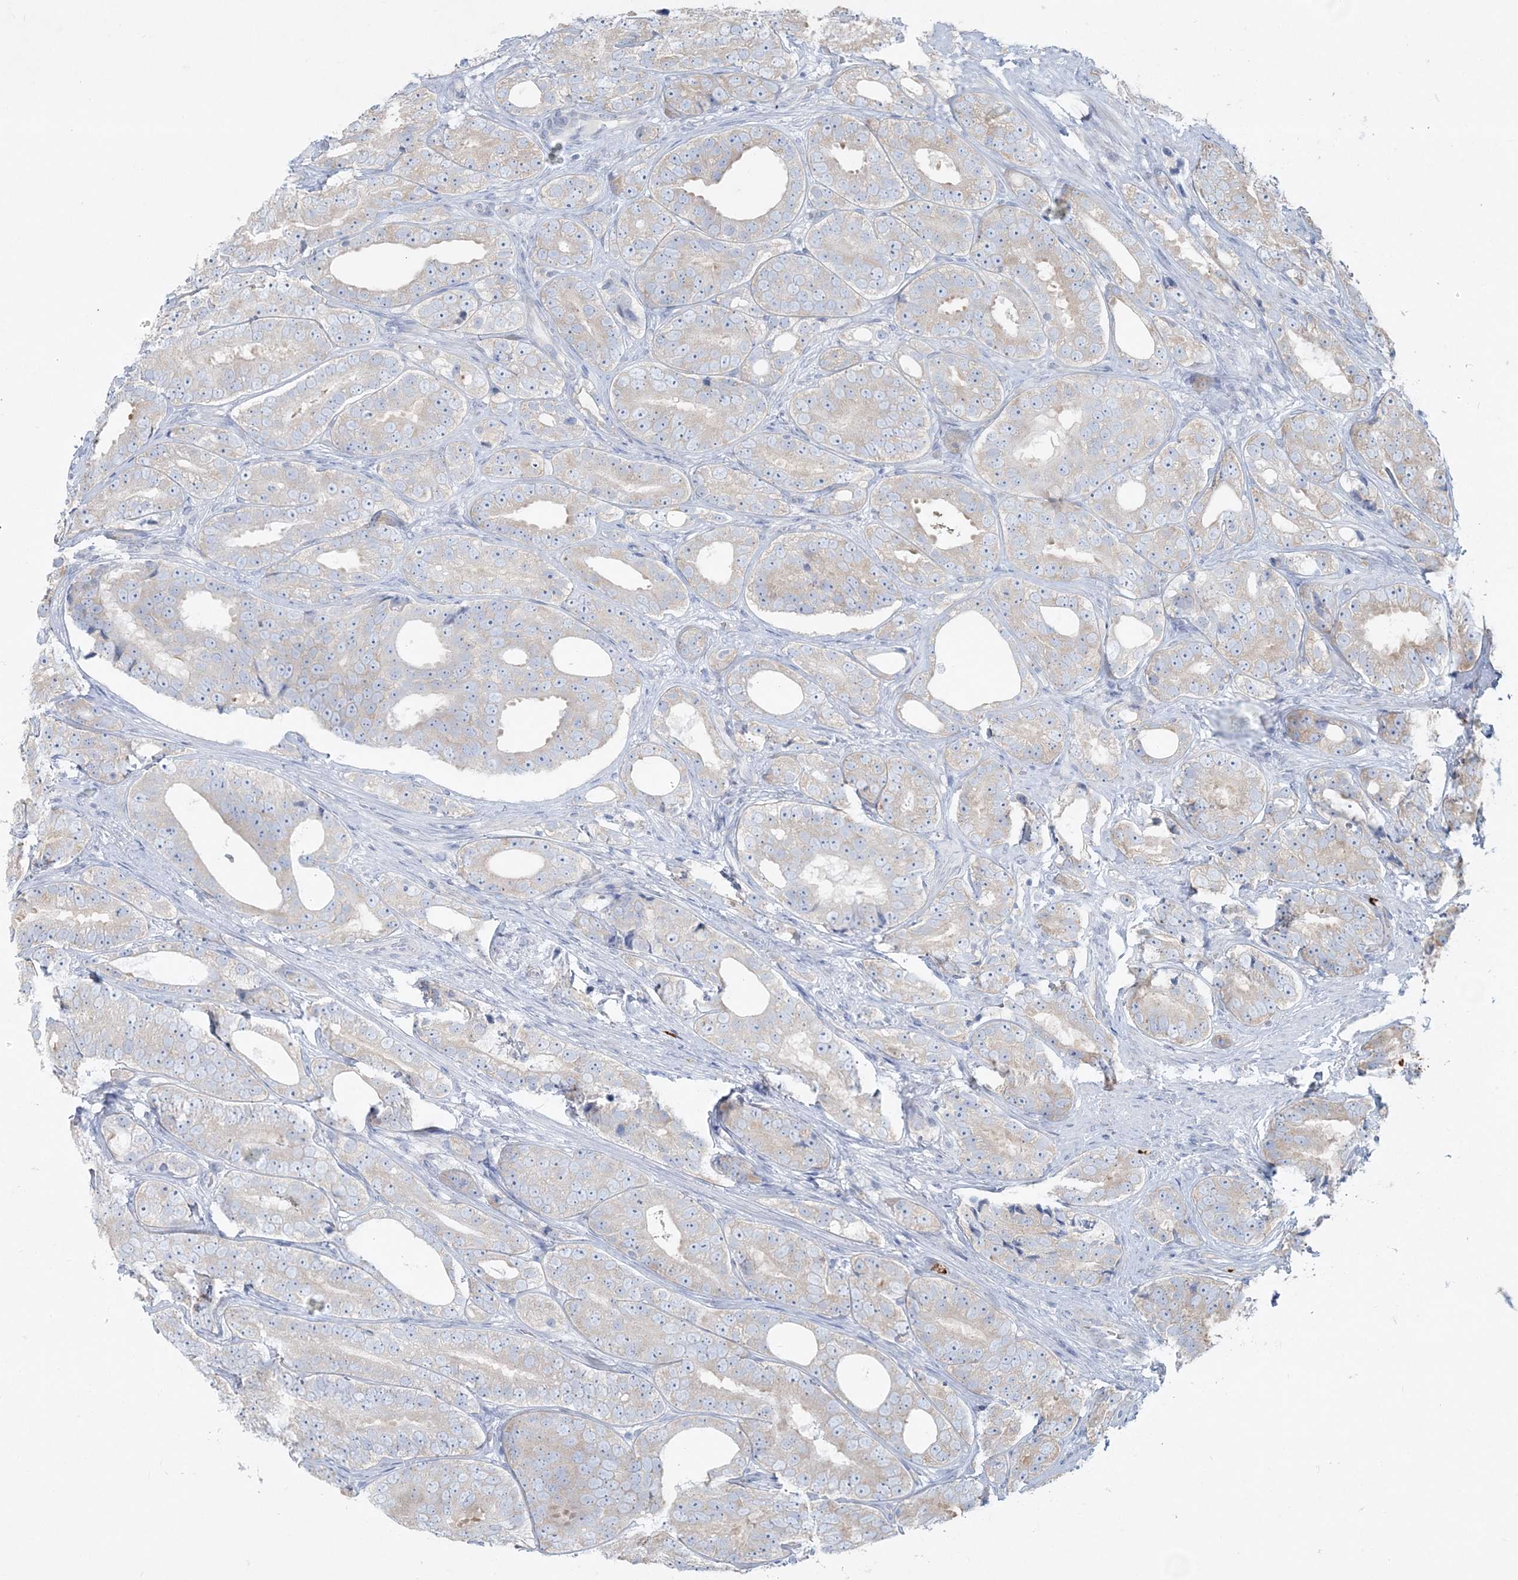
{"staining": {"intensity": "negative", "quantity": "none", "location": "none"}, "tissue": "prostate cancer", "cell_type": "Tumor cells", "image_type": "cancer", "snomed": [{"axis": "morphology", "description": "Adenocarcinoma, High grade"}, {"axis": "topography", "description": "Prostate"}], "caption": "An immunohistochemistry (IHC) image of prostate cancer is shown. There is no staining in tumor cells of prostate cancer.", "gene": "CCNJ", "patient": {"sex": "male", "age": 56}}